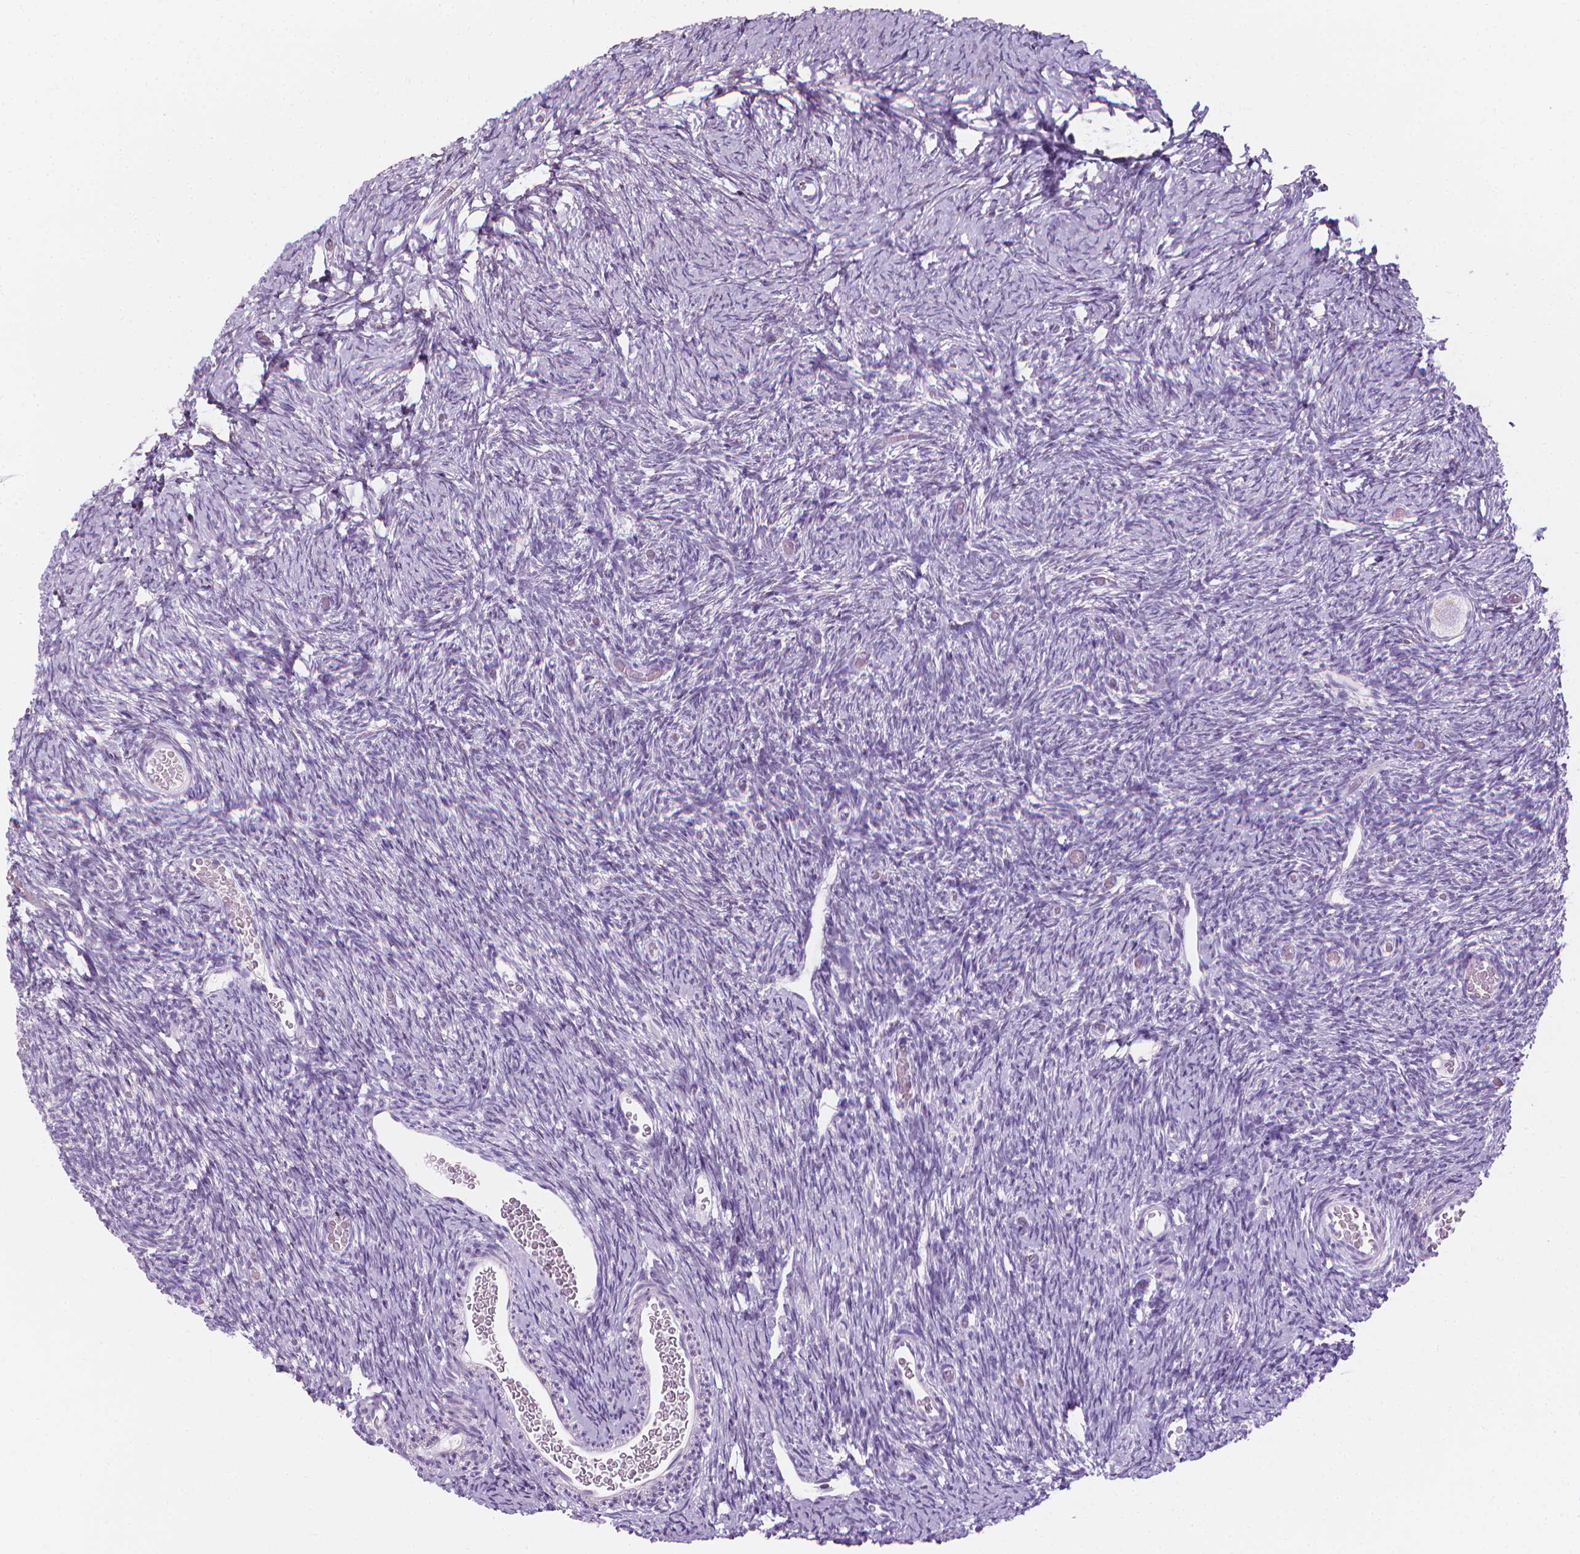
{"staining": {"intensity": "negative", "quantity": "none", "location": "none"}, "tissue": "ovary", "cell_type": "Follicle cells", "image_type": "normal", "snomed": [{"axis": "morphology", "description": "Normal tissue, NOS"}, {"axis": "topography", "description": "Ovary"}], "caption": "DAB (3,3'-diaminobenzidine) immunohistochemical staining of unremarkable human ovary displays no significant positivity in follicle cells.", "gene": "DCAF8L1", "patient": {"sex": "female", "age": 39}}